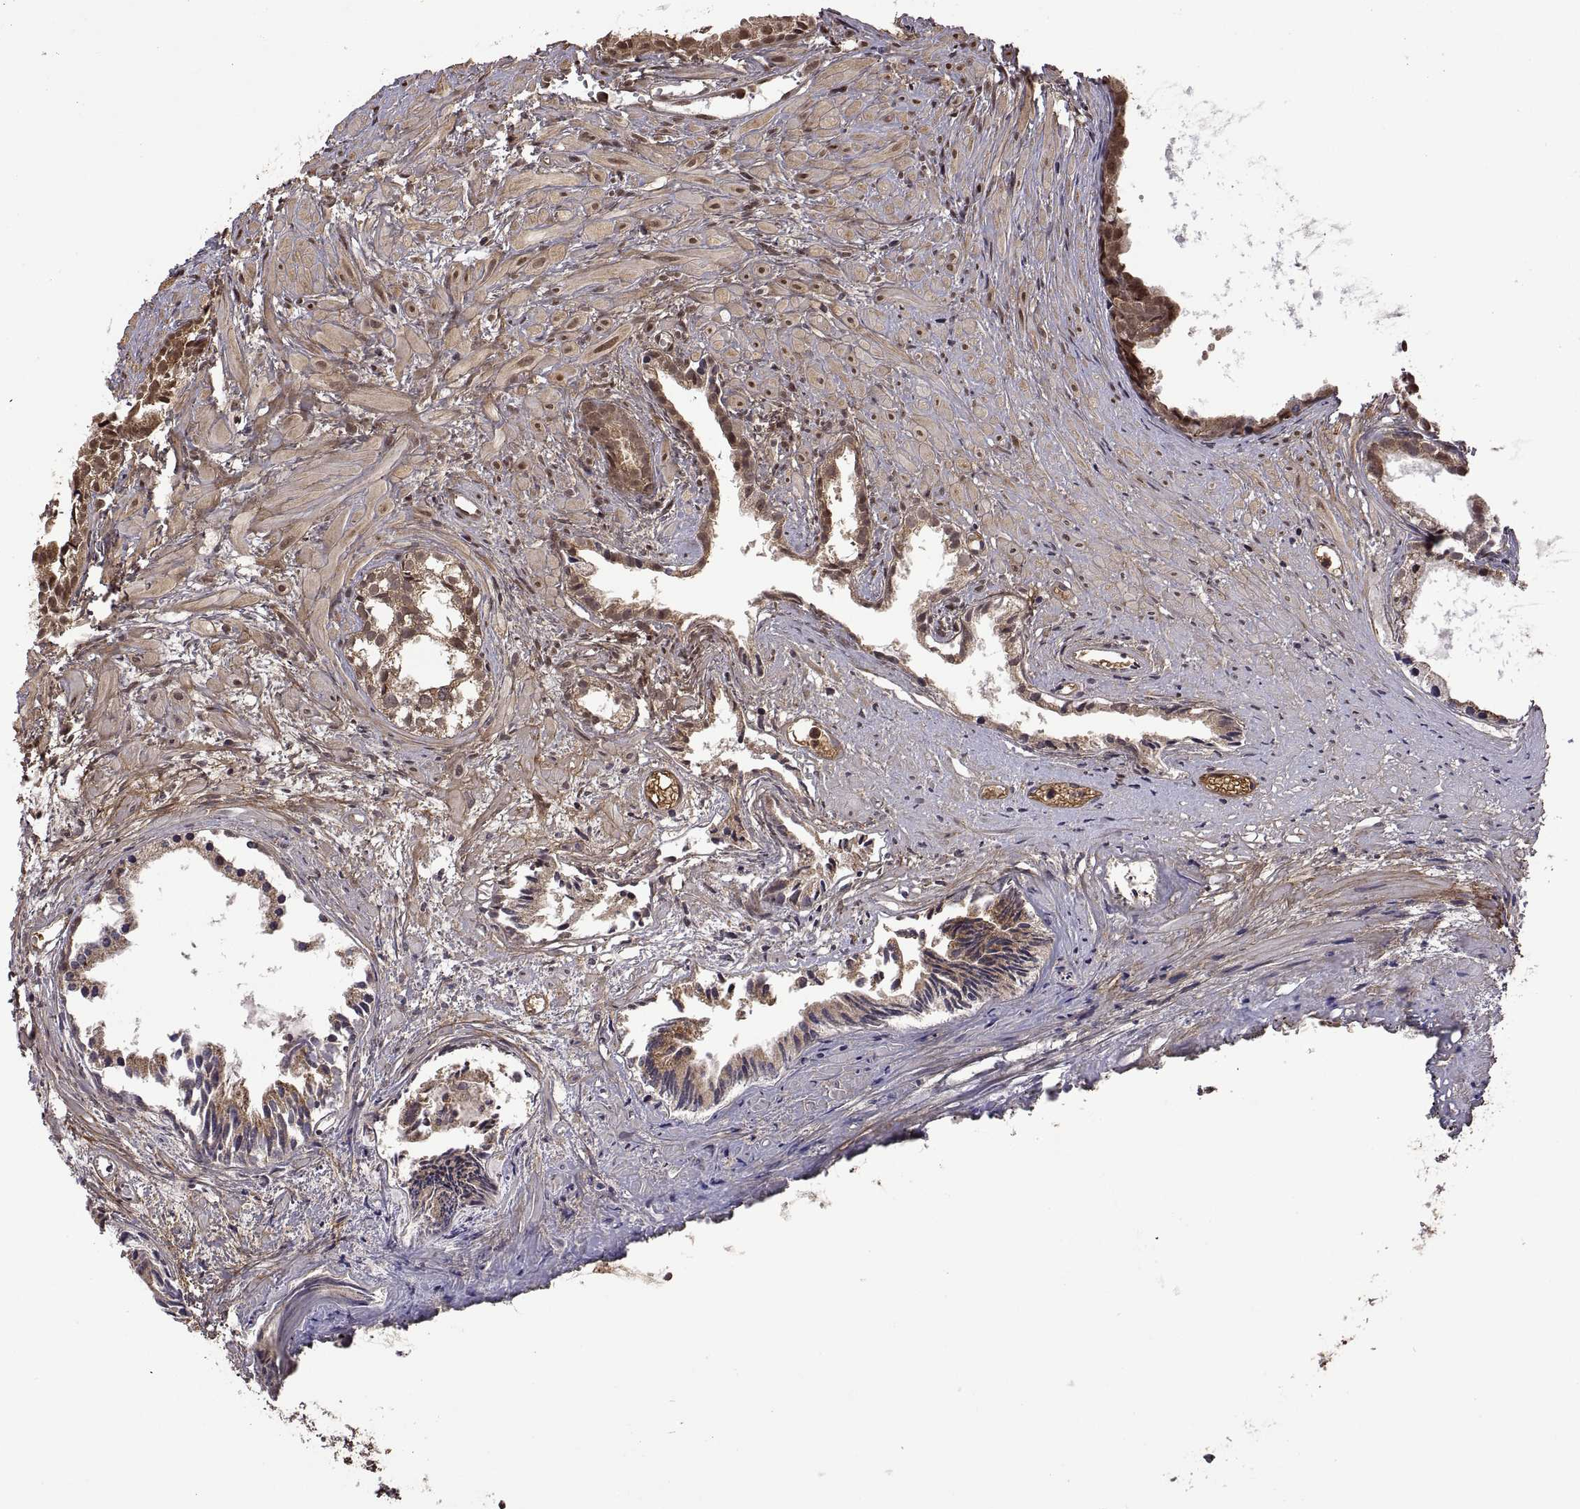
{"staining": {"intensity": "weak", "quantity": ">75%", "location": "cytoplasmic/membranous,nuclear"}, "tissue": "prostate cancer", "cell_type": "Tumor cells", "image_type": "cancer", "snomed": [{"axis": "morphology", "description": "Adenocarcinoma, High grade"}, {"axis": "topography", "description": "Prostate"}], "caption": "This is an image of immunohistochemistry (IHC) staining of prostate cancer, which shows weak expression in the cytoplasmic/membranous and nuclear of tumor cells.", "gene": "ZNRF2", "patient": {"sex": "male", "age": 79}}